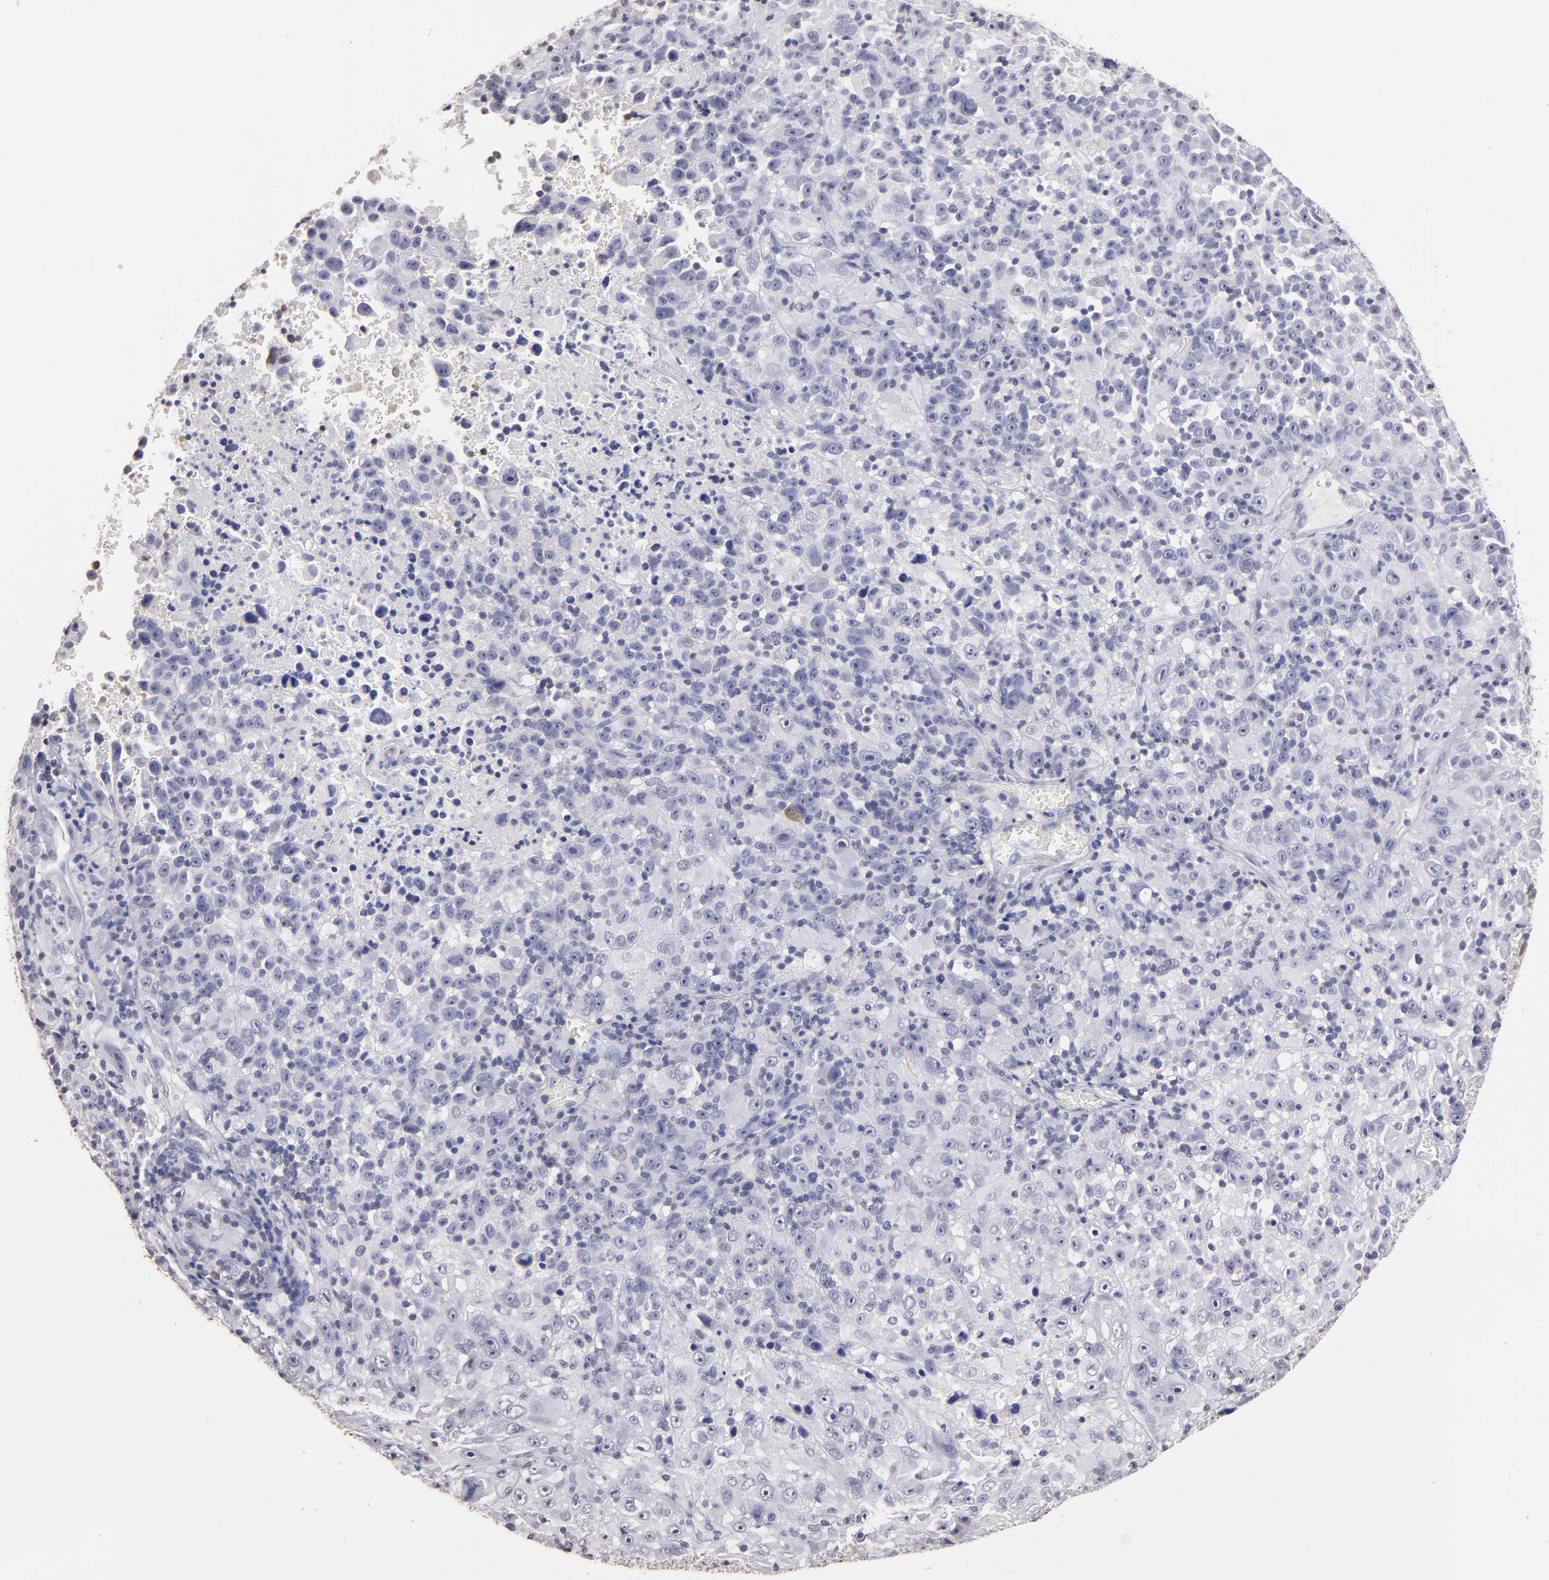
{"staining": {"intensity": "negative", "quantity": "none", "location": "none"}, "tissue": "melanoma", "cell_type": "Tumor cells", "image_type": "cancer", "snomed": [{"axis": "morphology", "description": "Malignant melanoma, Metastatic site"}, {"axis": "topography", "description": "Cerebral cortex"}], "caption": "A high-resolution histopathology image shows immunohistochemistry staining of malignant melanoma (metastatic site), which reveals no significant positivity in tumor cells.", "gene": "SOX10", "patient": {"sex": "female", "age": 52}}